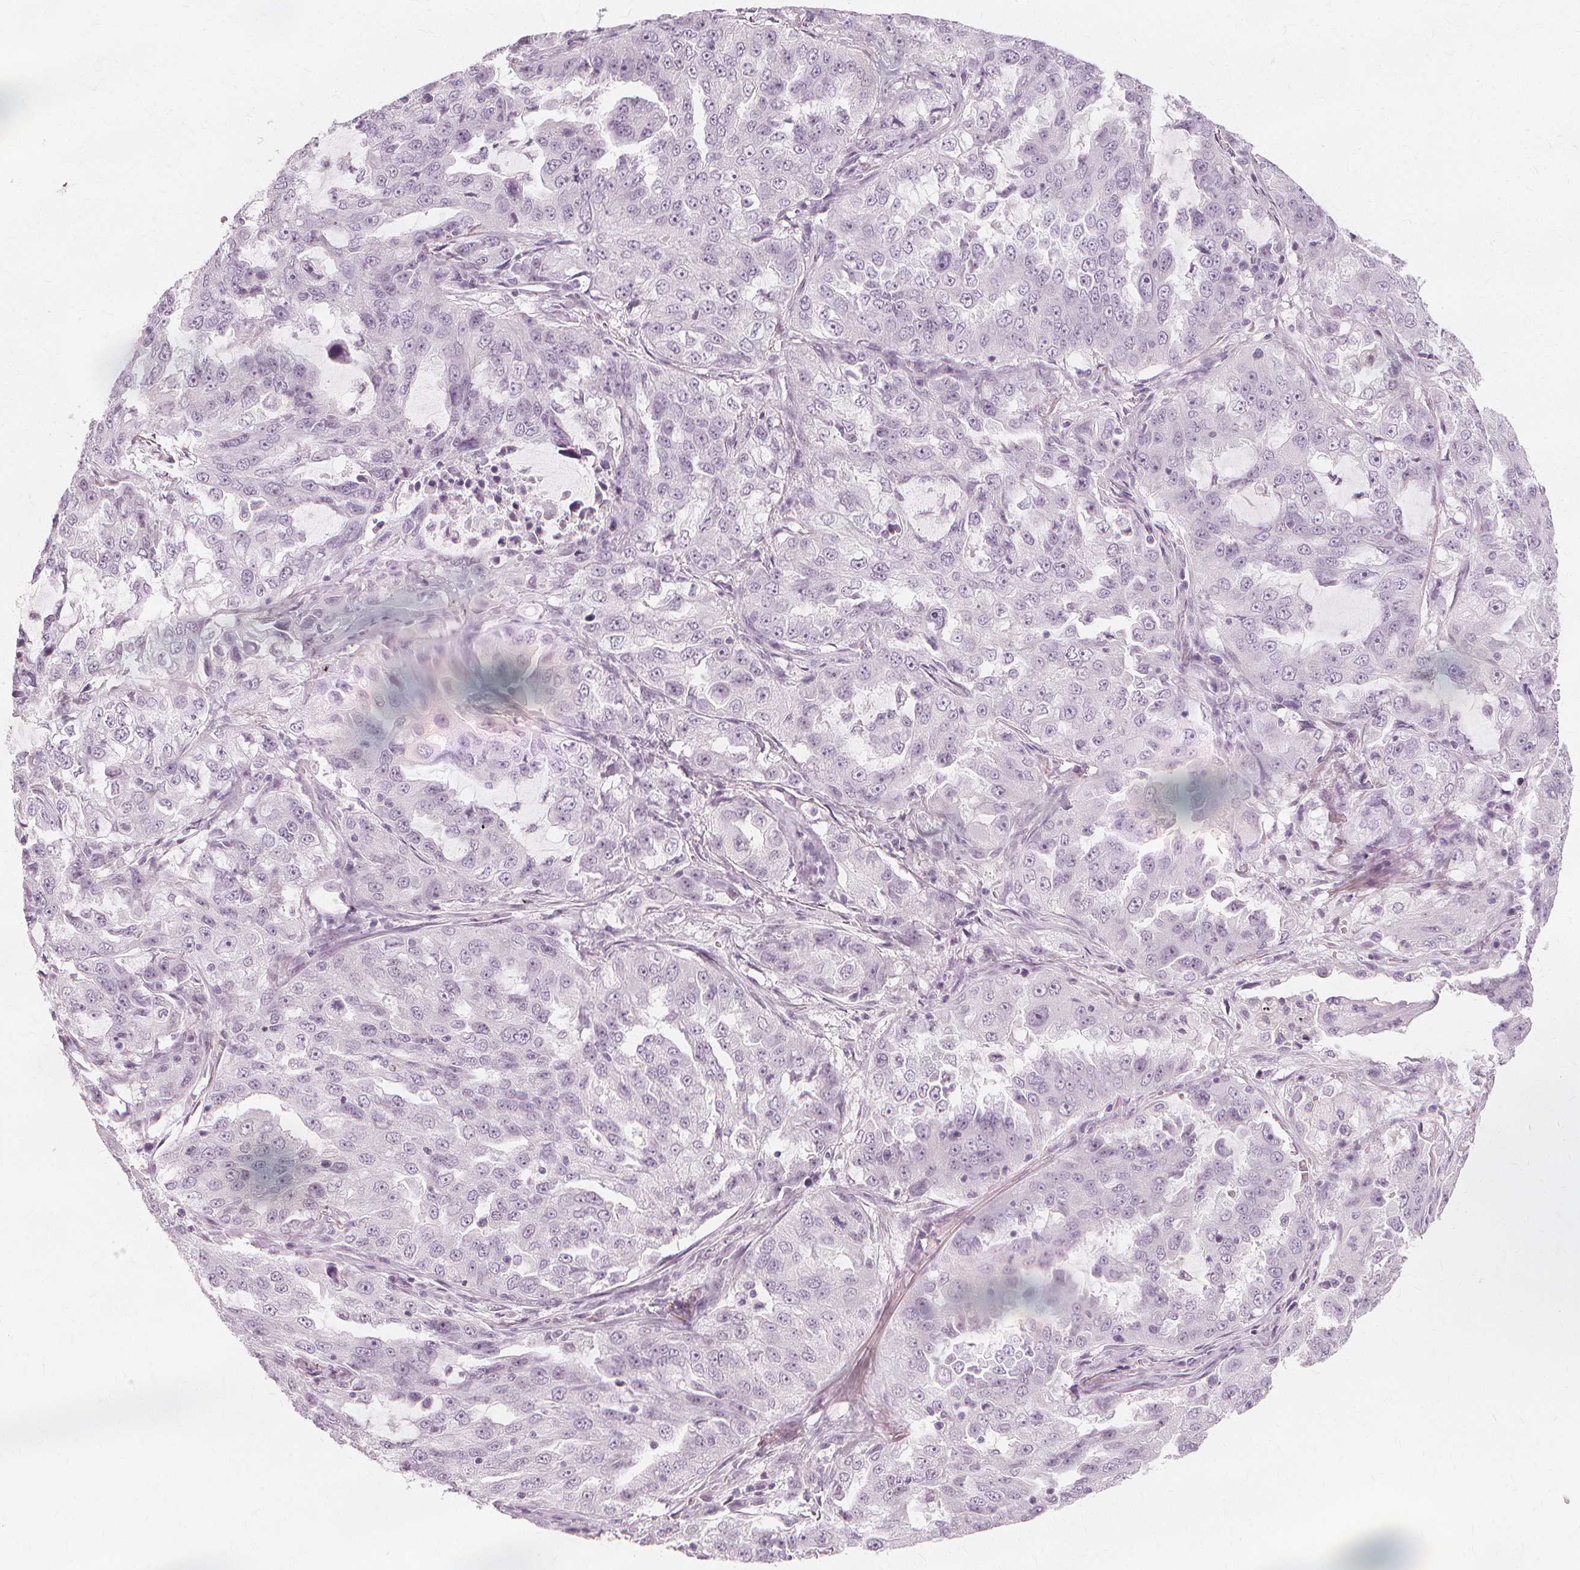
{"staining": {"intensity": "negative", "quantity": "none", "location": "none"}, "tissue": "lung cancer", "cell_type": "Tumor cells", "image_type": "cancer", "snomed": [{"axis": "morphology", "description": "Adenocarcinoma, NOS"}, {"axis": "topography", "description": "Lung"}], "caption": "High power microscopy micrograph of an IHC photomicrograph of lung cancer (adenocarcinoma), revealing no significant staining in tumor cells. (DAB IHC with hematoxylin counter stain).", "gene": "NXPE1", "patient": {"sex": "female", "age": 61}}